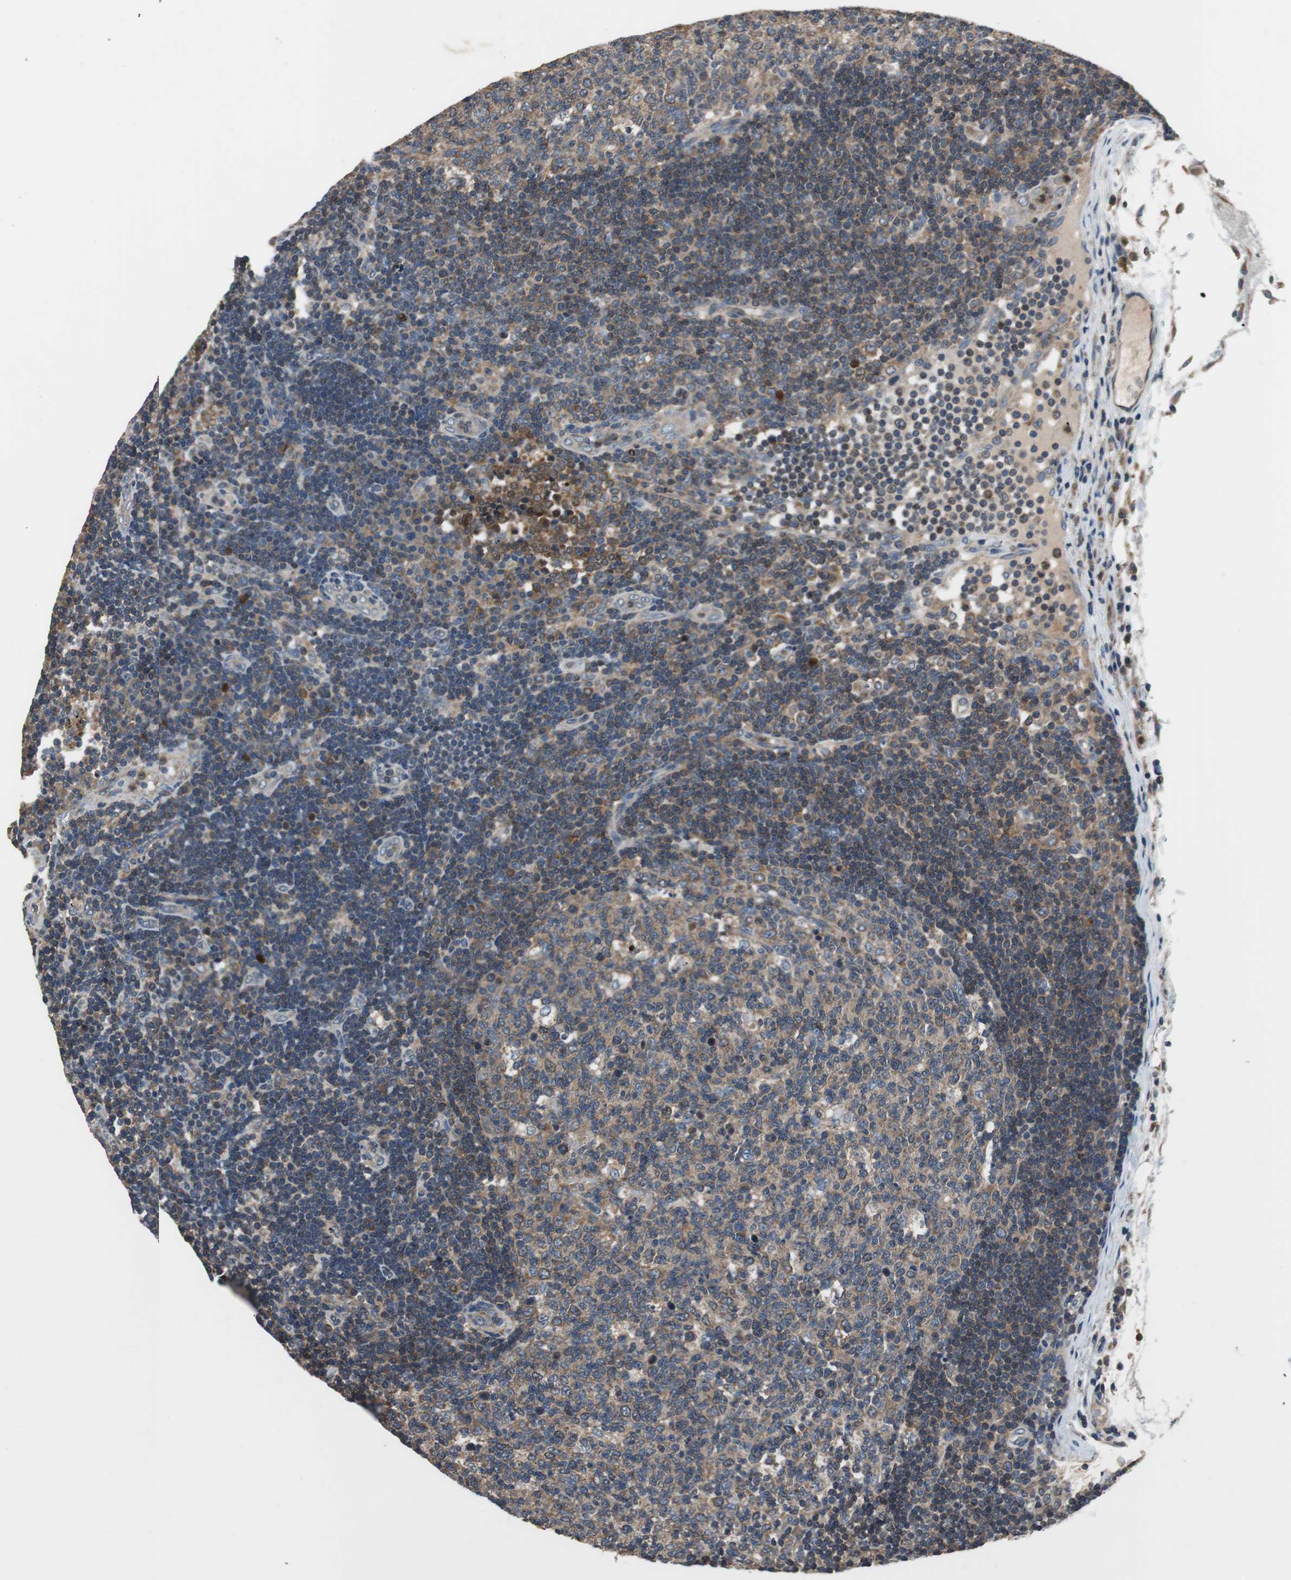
{"staining": {"intensity": "moderate", "quantity": ">75%", "location": "cytoplasmic/membranous"}, "tissue": "lymph node", "cell_type": "Germinal center cells", "image_type": "normal", "snomed": [{"axis": "morphology", "description": "Normal tissue, NOS"}, {"axis": "morphology", "description": "Squamous cell carcinoma, metastatic, NOS"}, {"axis": "topography", "description": "Lymph node"}], "caption": "Germinal center cells display medium levels of moderate cytoplasmic/membranous expression in approximately >75% of cells in unremarkable lymph node. Using DAB (3,3'-diaminobenzidine) (brown) and hematoxylin (blue) stains, captured at high magnification using brightfield microscopy.", "gene": "PI4KB", "patient": {"sex": "female", "age": 53}}